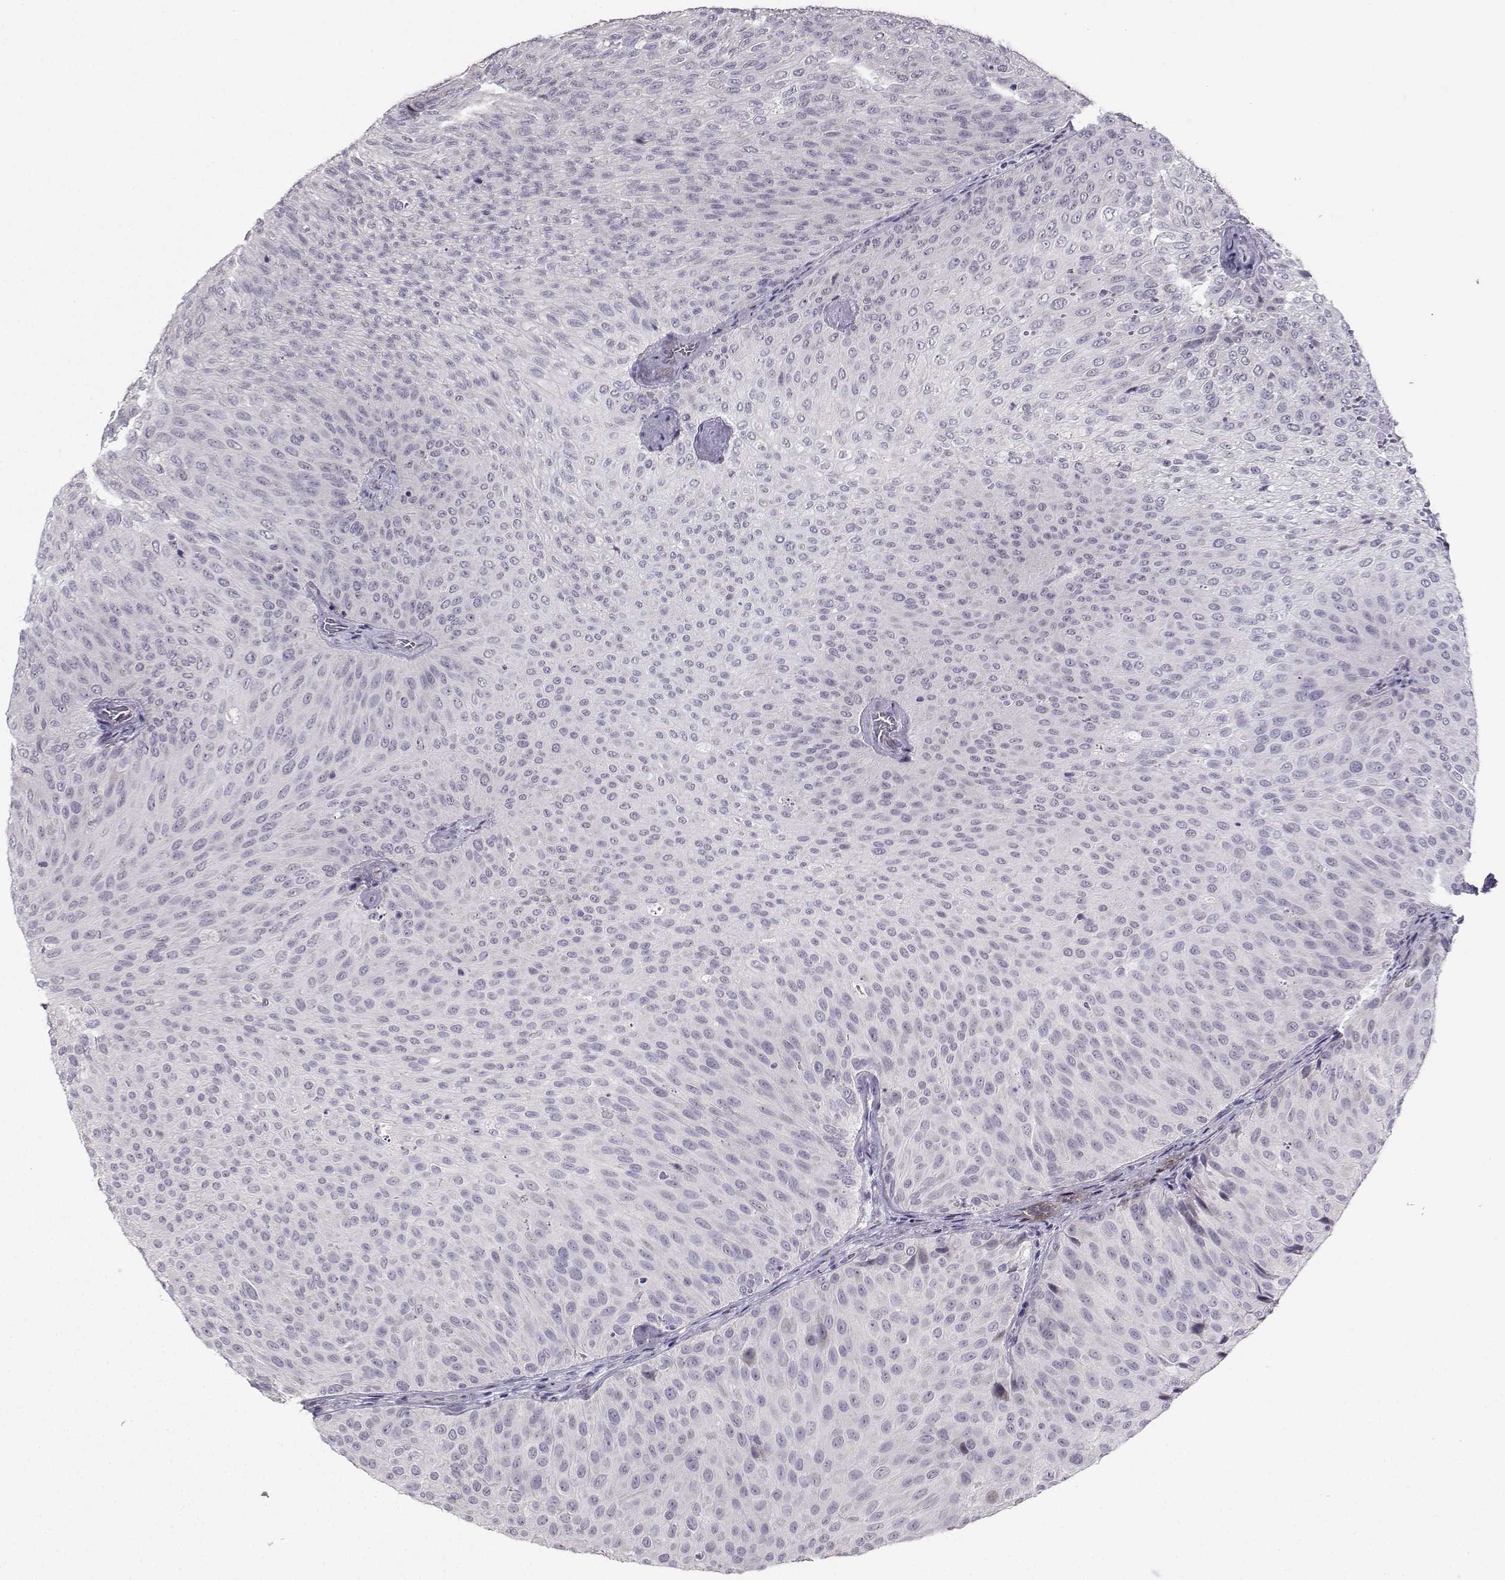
{"staining": {"intensity": "negative", "quantity": "none", "location": "none"}, "tissue": "urothelial cancer", "cell_type": "Tumor cells", "image_type": "cancer", "snomed": [{"axis": "morphology", "description": "Urothelial carcinoma, Low grade"}, {"axis": "topography", "description": "Urinary bladder"}], "caption": "IHC histopathology image of neoplastic tissue: urothelial carcinoma (low-grade) stained with DAB displays no significant protein expression in tumor cells.", "gene": "CARTPT", "patient": {"sex": "male", "age": 78}}